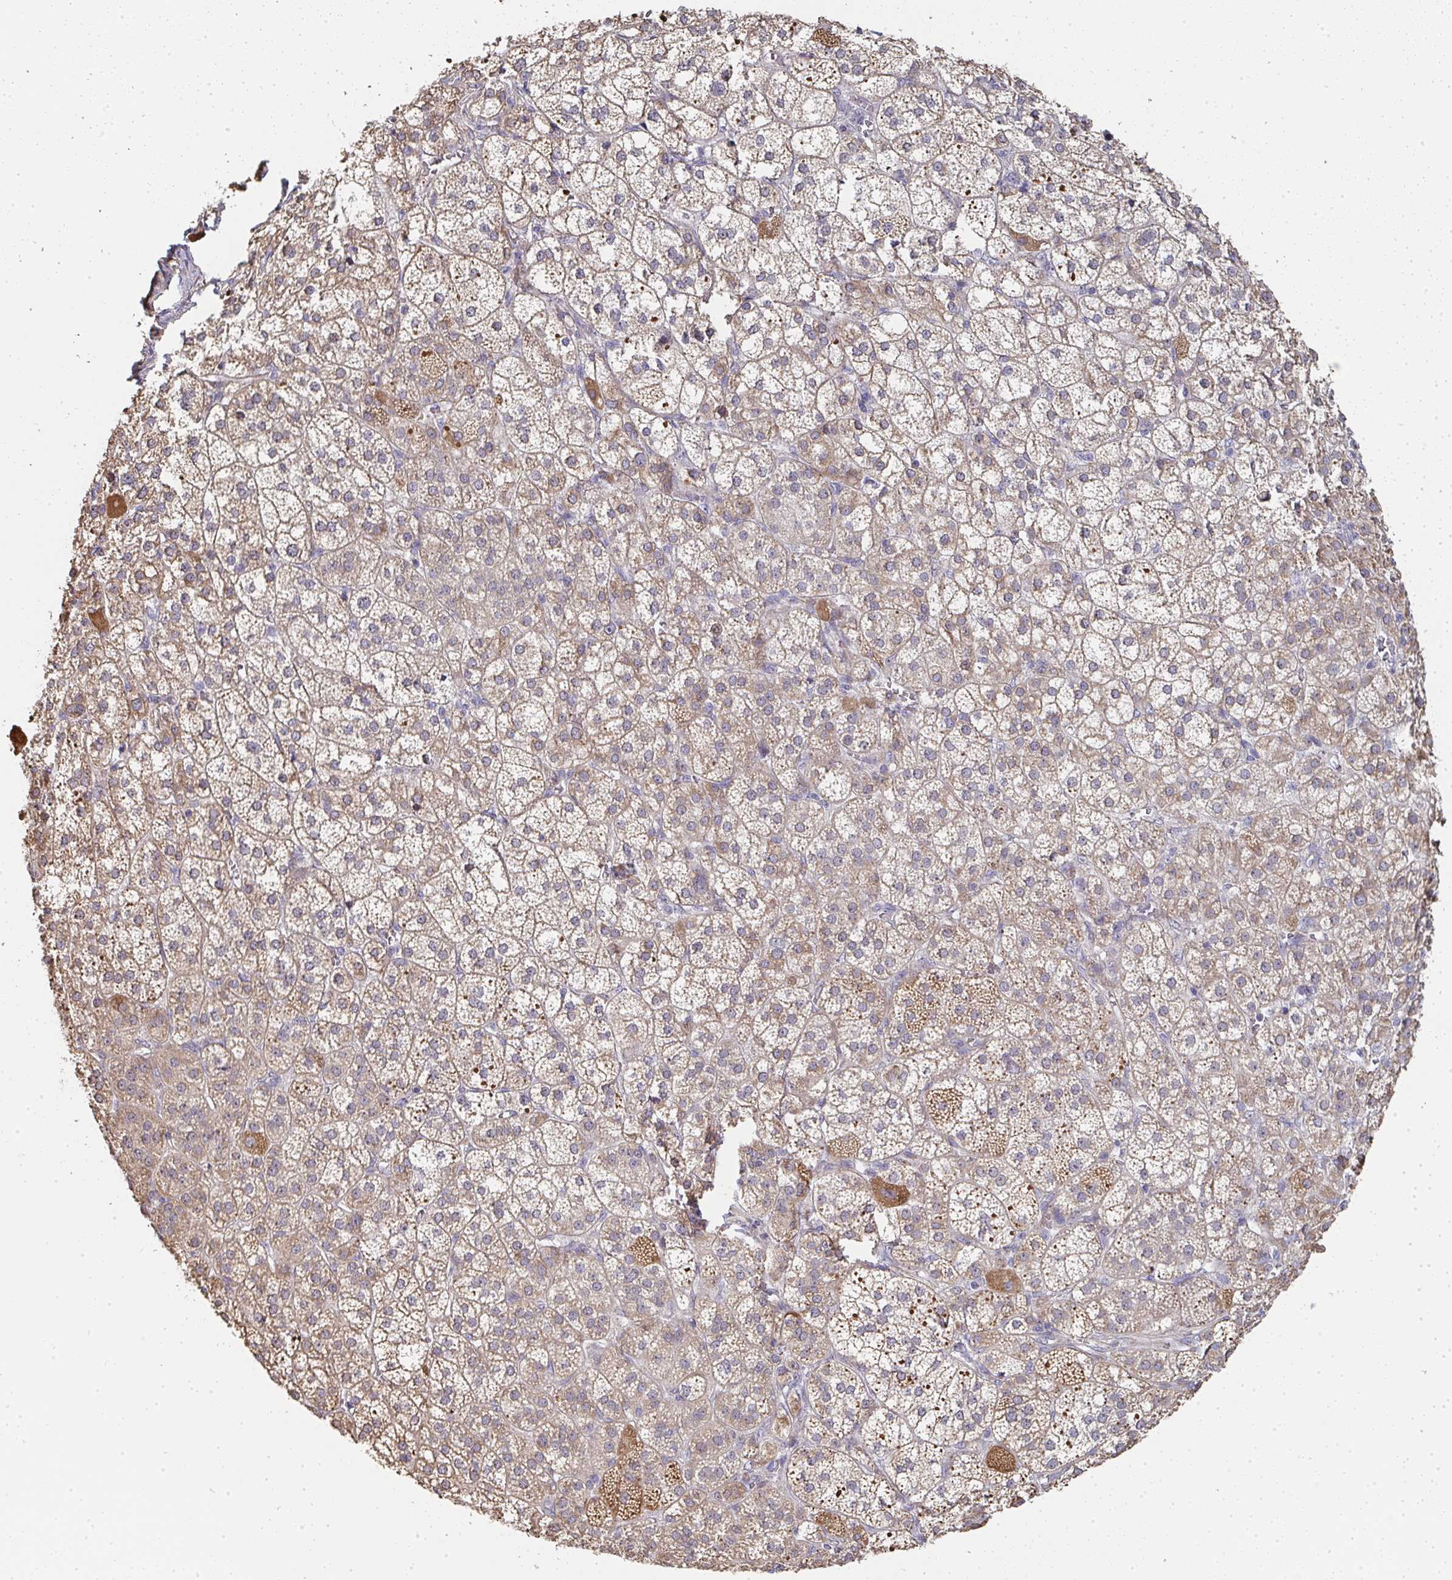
{"staining": {"intensity": "moderate", "quantity": "25%-75%", "location": "cytoplasmic/membranous"}, "tissue": "adrenal gland", "cell_type": "Glandular cells", "image_type": "normal", "snomed": [{"axis": "morphology", "description": "Normal tissue, NOS"}, {"axis": "topography", "description": "Adrenal gland"}], "caption": "IHC photomicrograph of normal adrenal gland stained for a protein (brown), which exhibits medium levels of moderate cytoplasmic/membranous expression in approximately 25%-75% of glandular cells.", "gene": "AGTPBP1", "patient": {"sex": "female", "age": 60}}